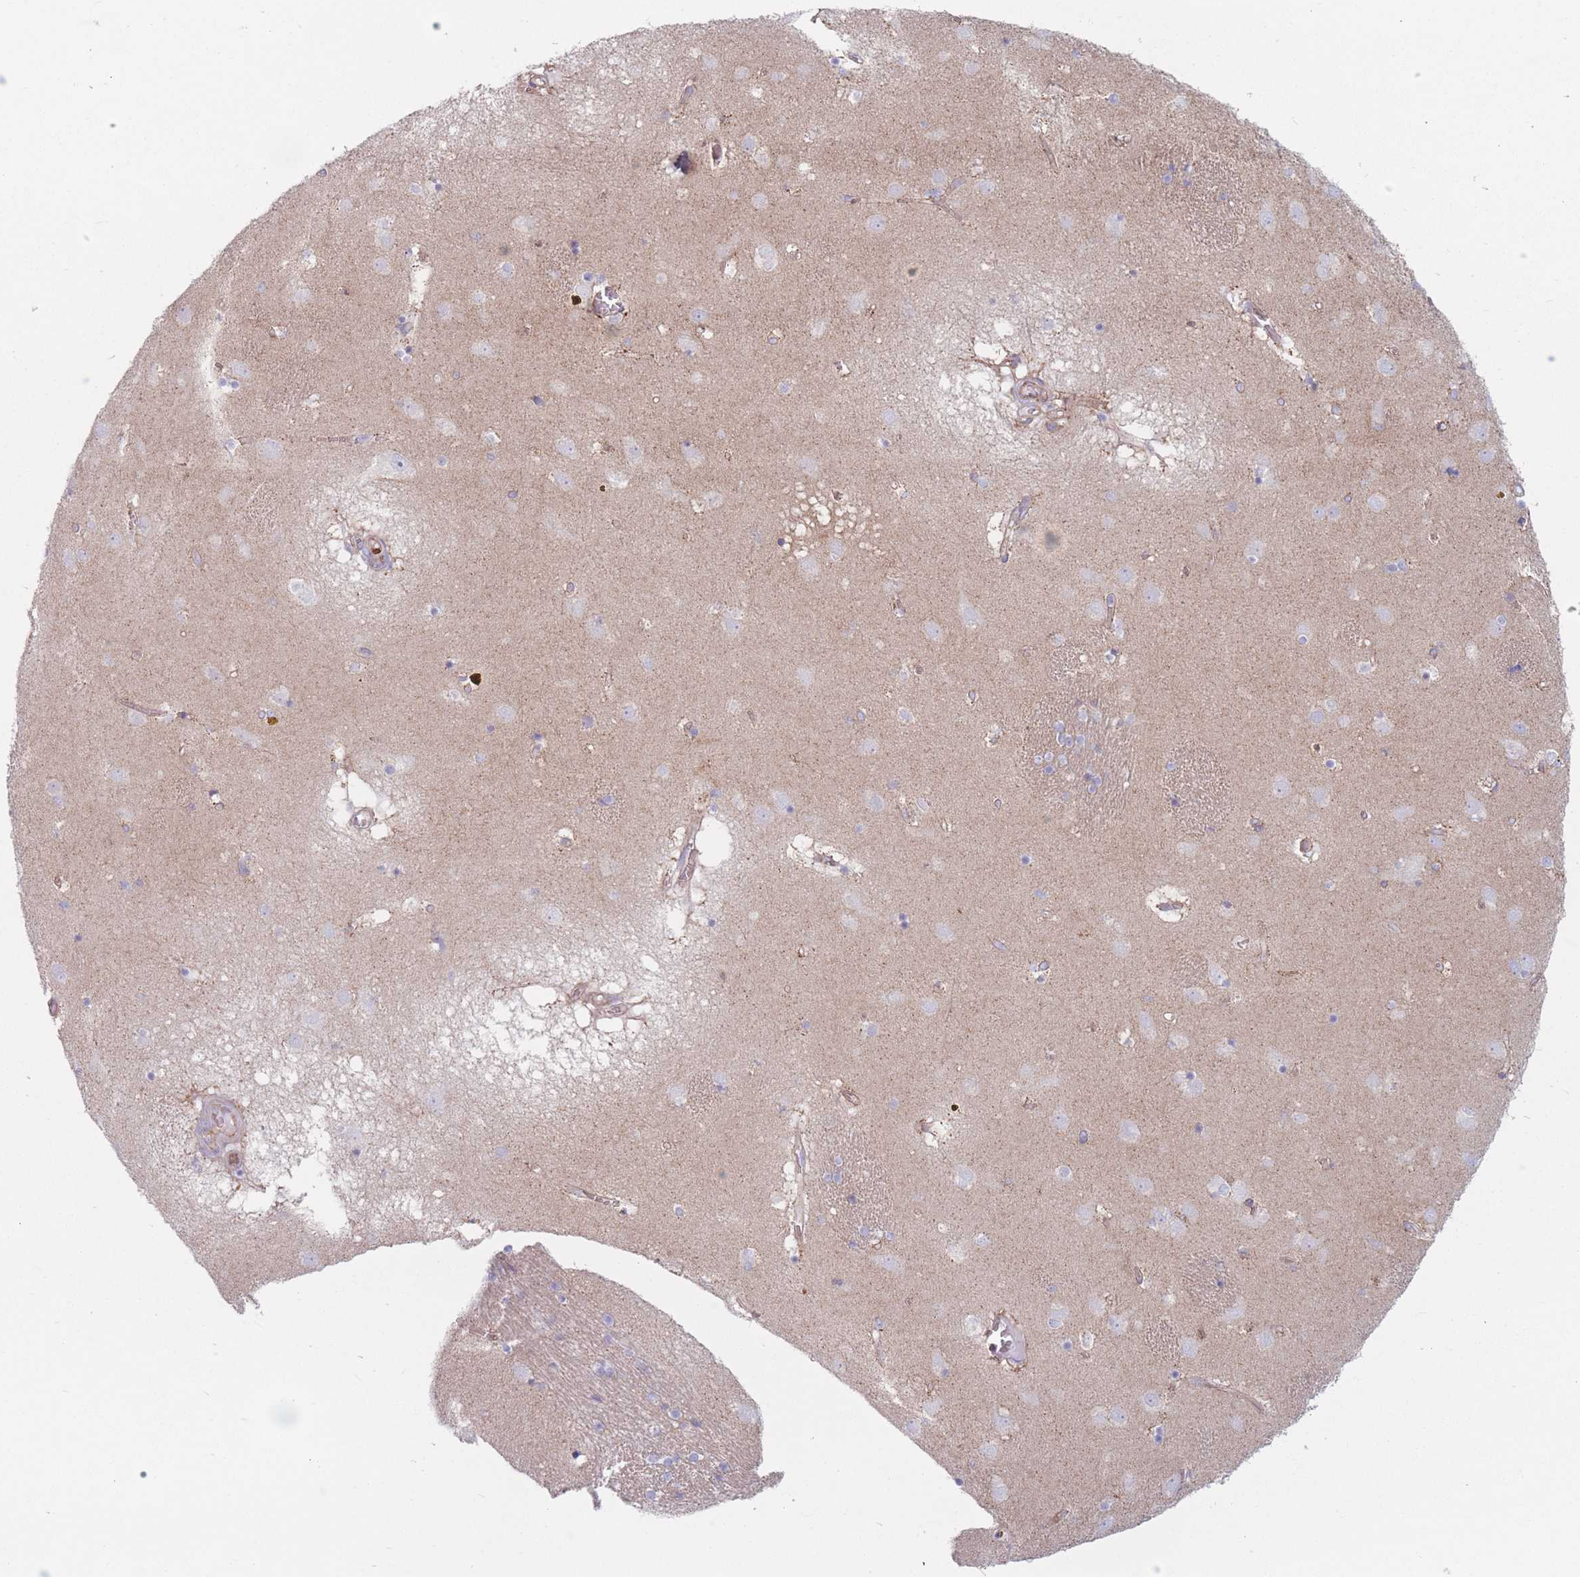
{"staining": {"intensity": "negative", "quantity": "none", "location": "none"}, "tissue": "caudate", "cell_type": "Glial cells", "image_type": "normal", "snomed": [{"axis": "morphology", "description": "Normal tissue, NOS"}, {"axis": "topography", "description": "Lateral ventricle wall"}], "caption": "Immunohistochemistry (IHC) image of normal caudate stained for a protein (brown), which displays no staining in glial cells. The staining is performed using DAB brown chromogen with nuclei counter-stained in using hematoxylin.", "gene": "PLPP1", "patient": {"sex": "male", "age": 70}}